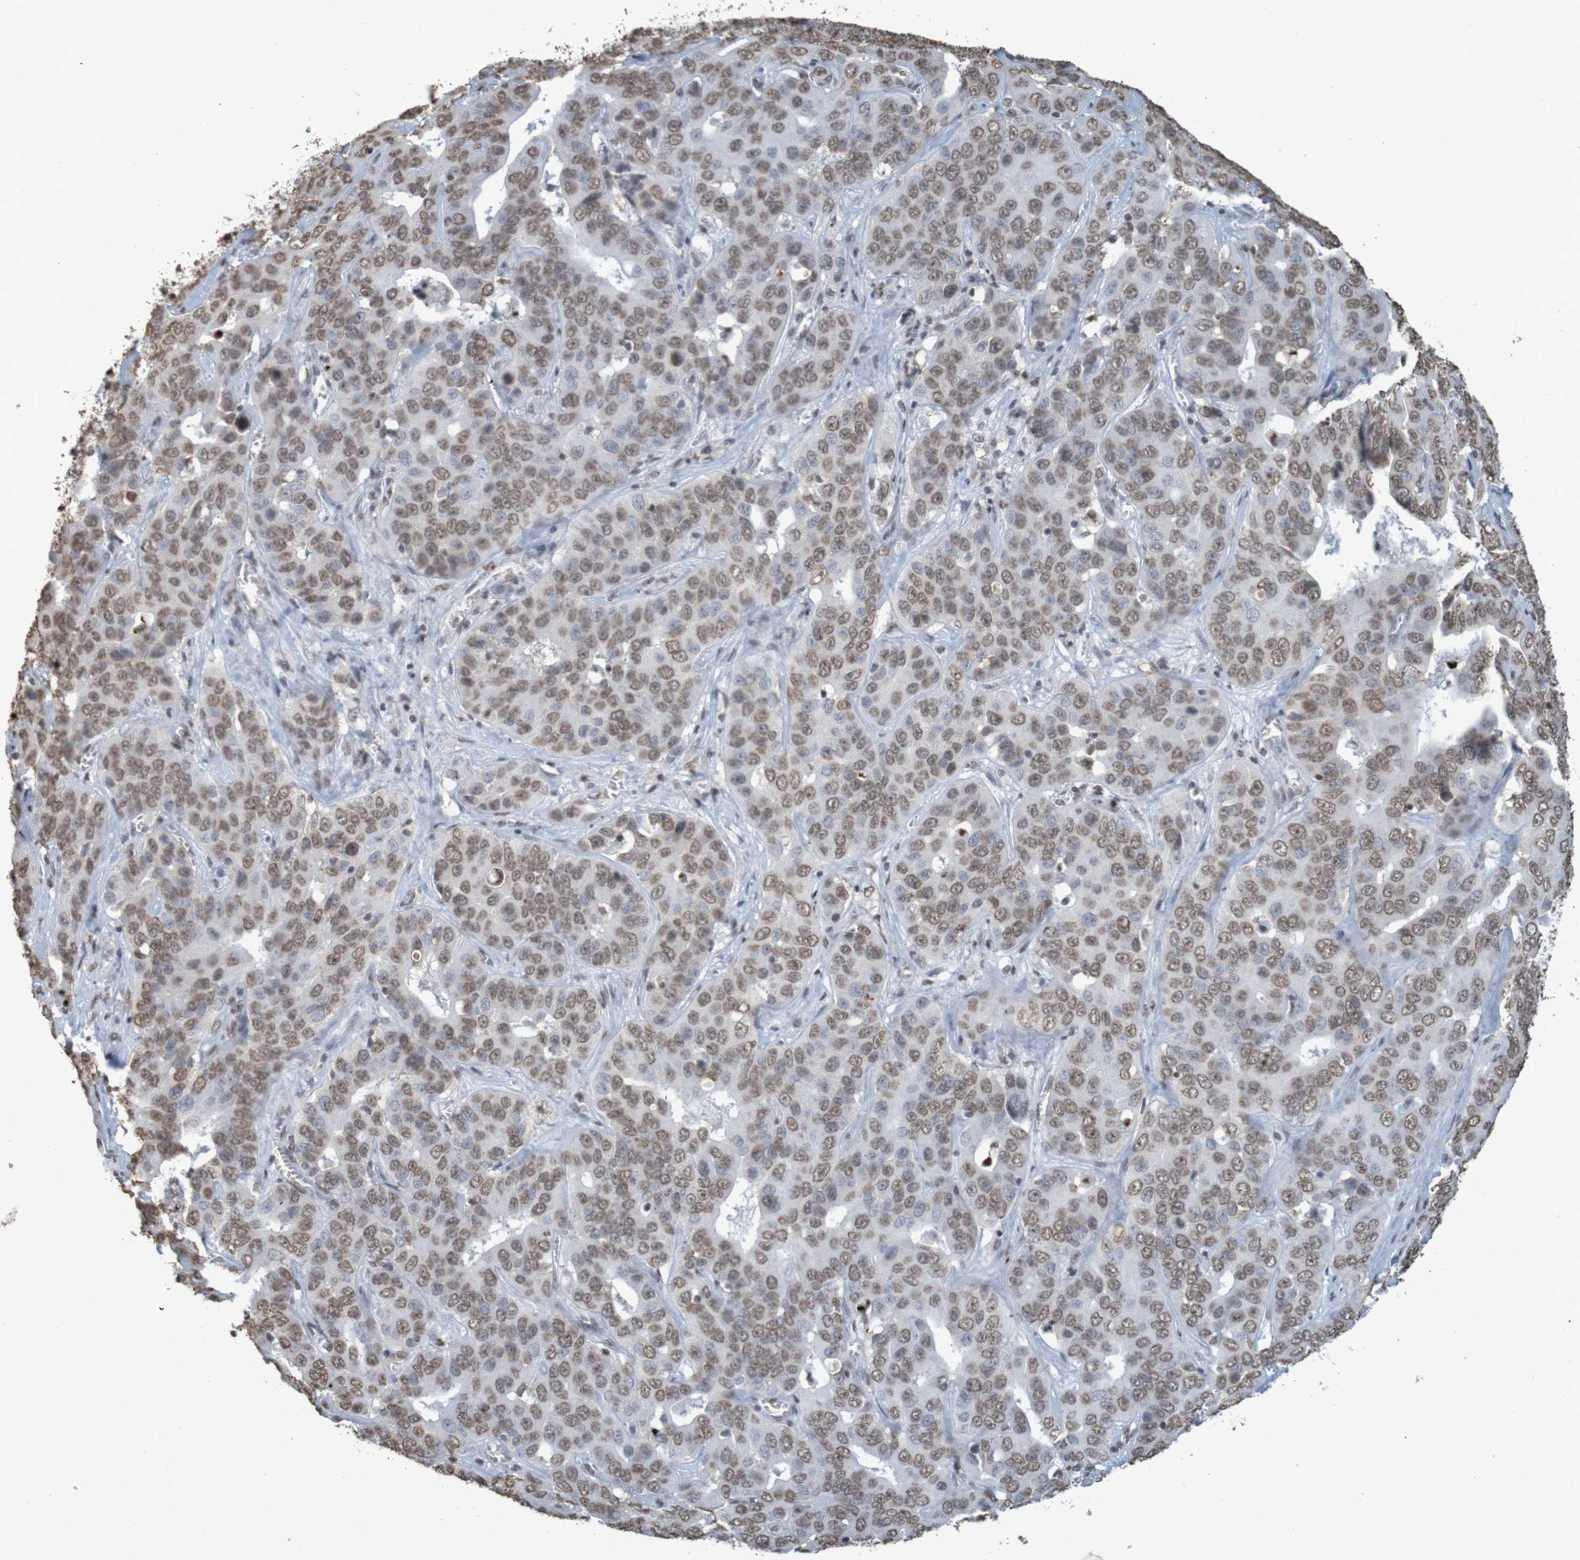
{"staining": {"intensity": "moderate", "quantity": ">75%", "location": "nuclear"}, "tissue": "liver cancer", "cell_type": "Tumor cells", "image_type": "cancer", "snomed": [{"axis": "morphology", "description": "Cholangiocarcinoma"}, {"axis": "topography", "description": "Liver"}], "caption": "Immunohistochemical staining of human liver cholangiocarcinoma displays medium levels of moderate nuclear protein expression in about >75% of tumor cells. (IHC, brightfield microscopy, high magnification).", "gene": "GFI1", "patient": {"sex": "female", "age": 52}}